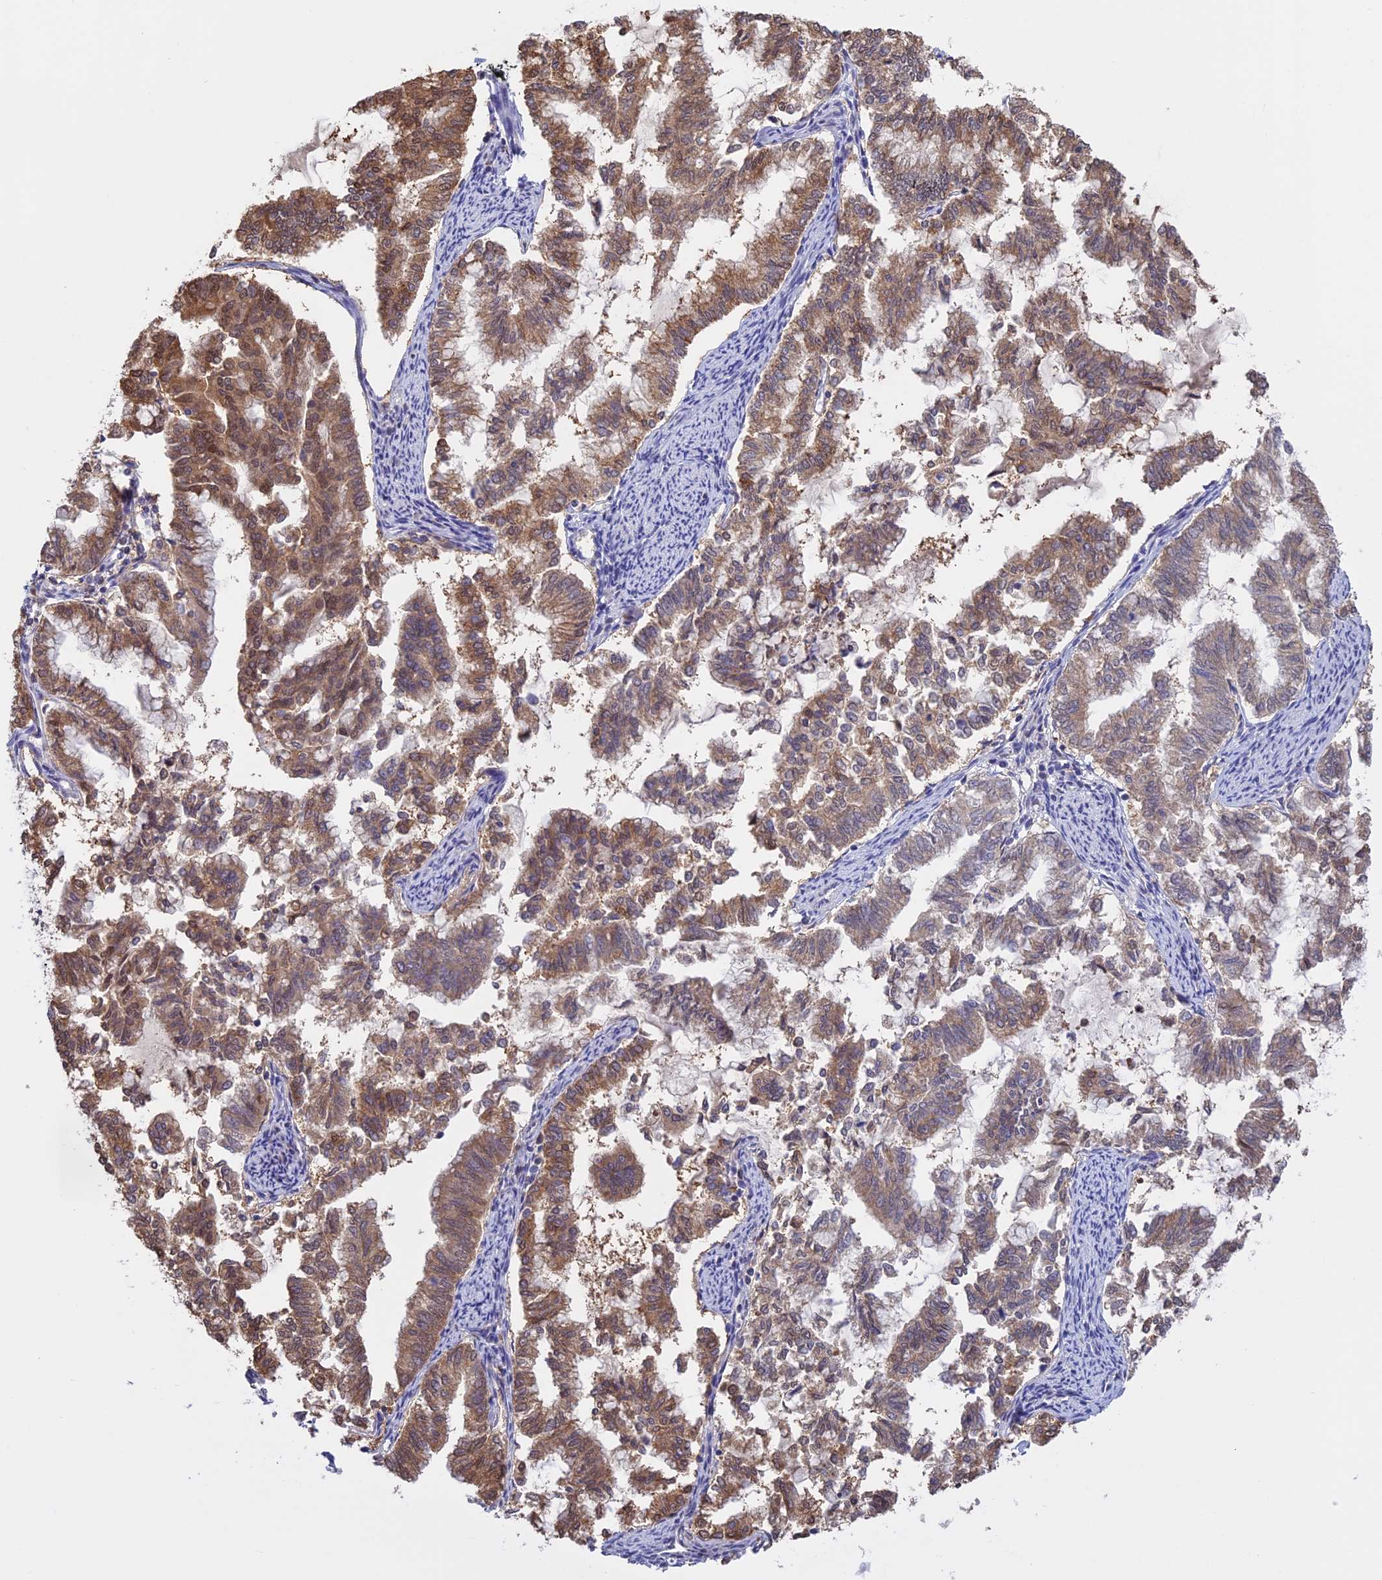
{"staining": {"intensity": "moderate", "quantity": ">75%", "location": "cytoplasmic/membranous,nuclear"}, "tissue": "endometrial cancer", "cell_type": "Tumor cells", "image_type": "cancer", "snomed": [{"axis": "morphology", "description": "Adenocarcinoma, NOS"}, {"axis": "topography", "description": "Endometrium"}], "caption": "Moderate cytoplasmic/membranous and nuclear protein staining is identified in about >75% of tumor cells in adenocarcinoma (endometrial).", "gene": "IZUMO2", "patient": {"sex": "female", "age": 79}}